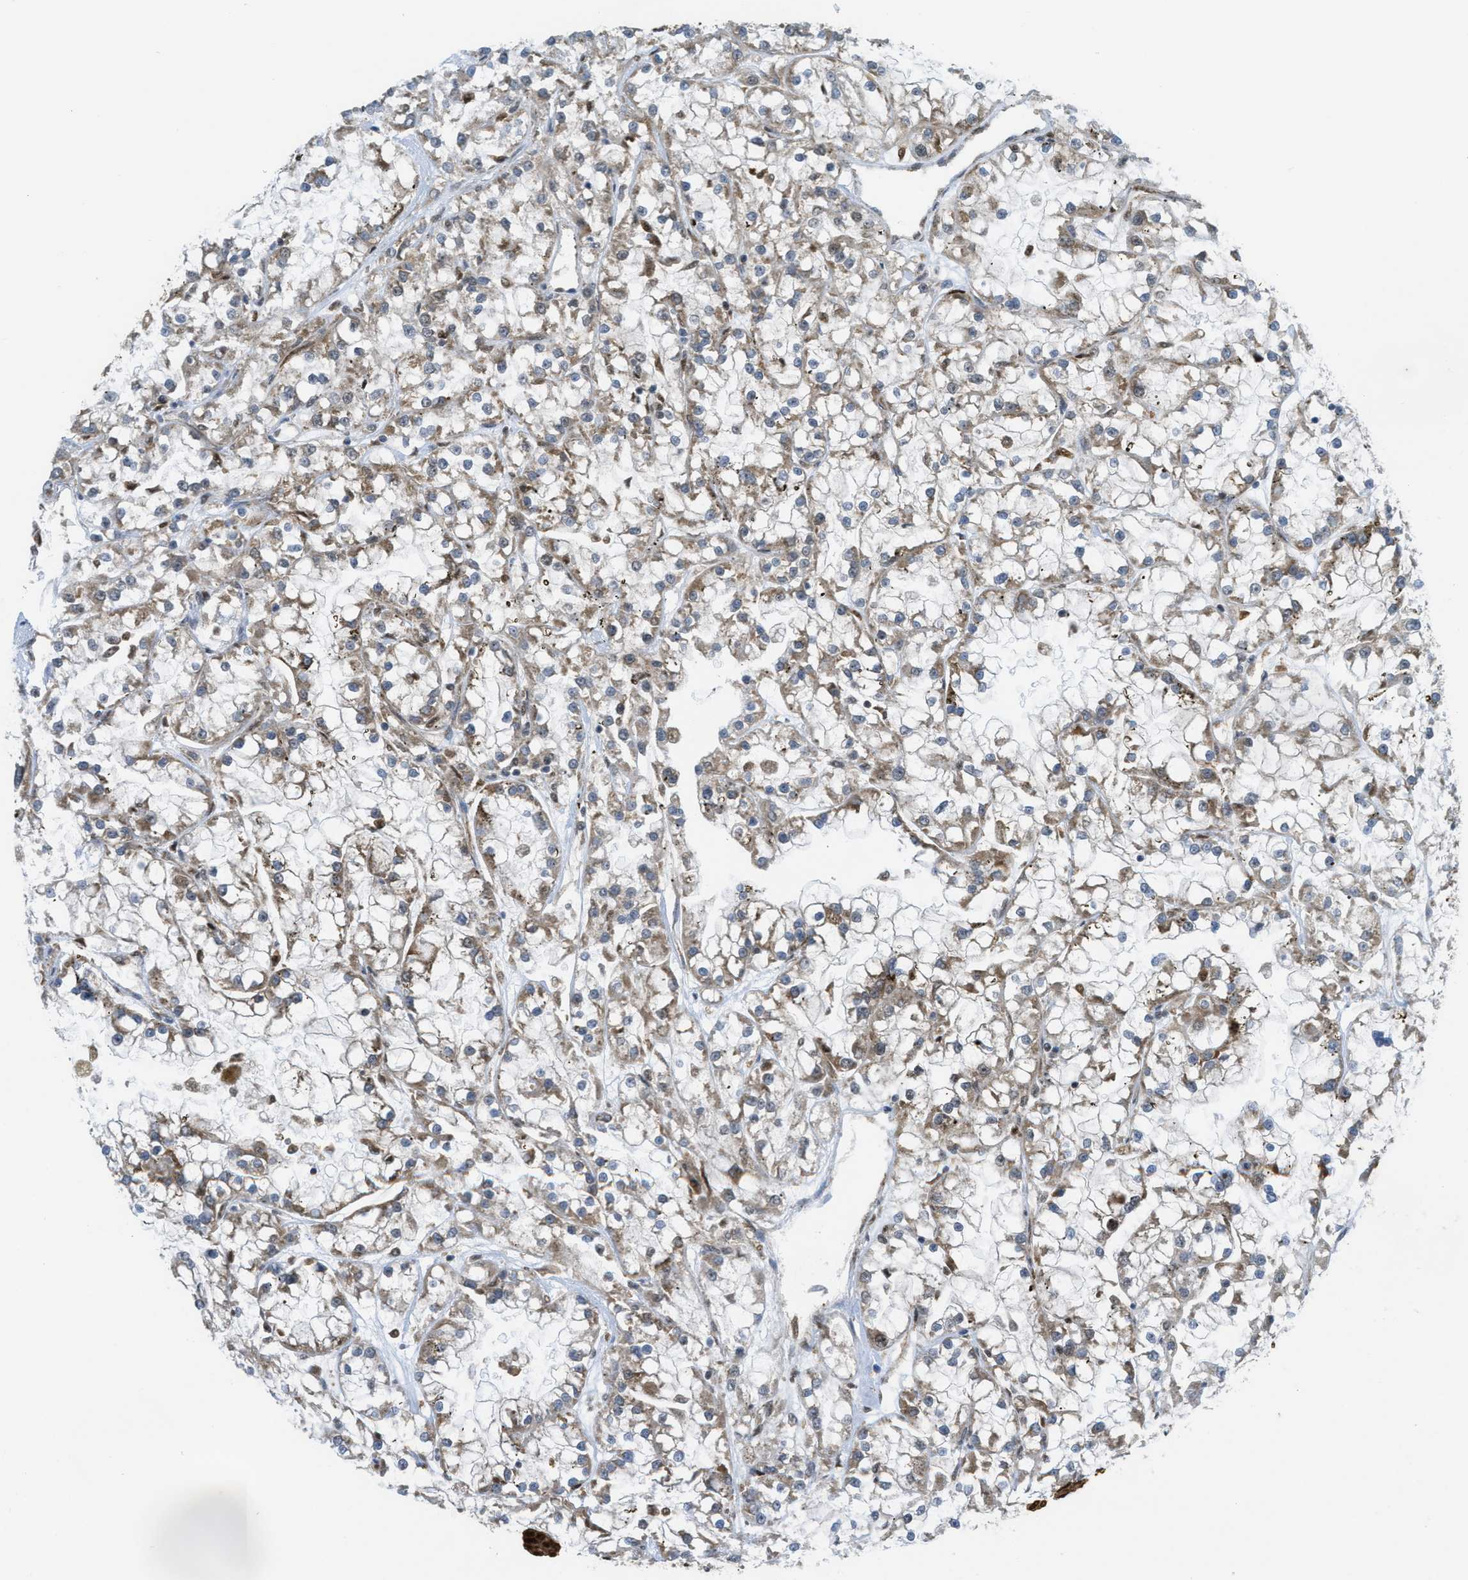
{"staining": {"intensity": "moderate", "quantity": "25%-75%", "location": "cytoplasmic/membranous"}, "tissue": "renal cancer", "cell_type": "Tumor cells", "image_type": "cancer", "snomed": [{"axis": "morphology", "description": "Adenocarcinoma, NOS"}, {"axis": "topography", "description": "Kidney"}], "caption": "Tumor cells reveal medium levels of moderate cytoplasmic/membranous positivity in about 25%-75% of cells in renal cancer (adenocarcinoma).", "gene": "TNPO1", "patient": {"sex": "female", "age": 52}}